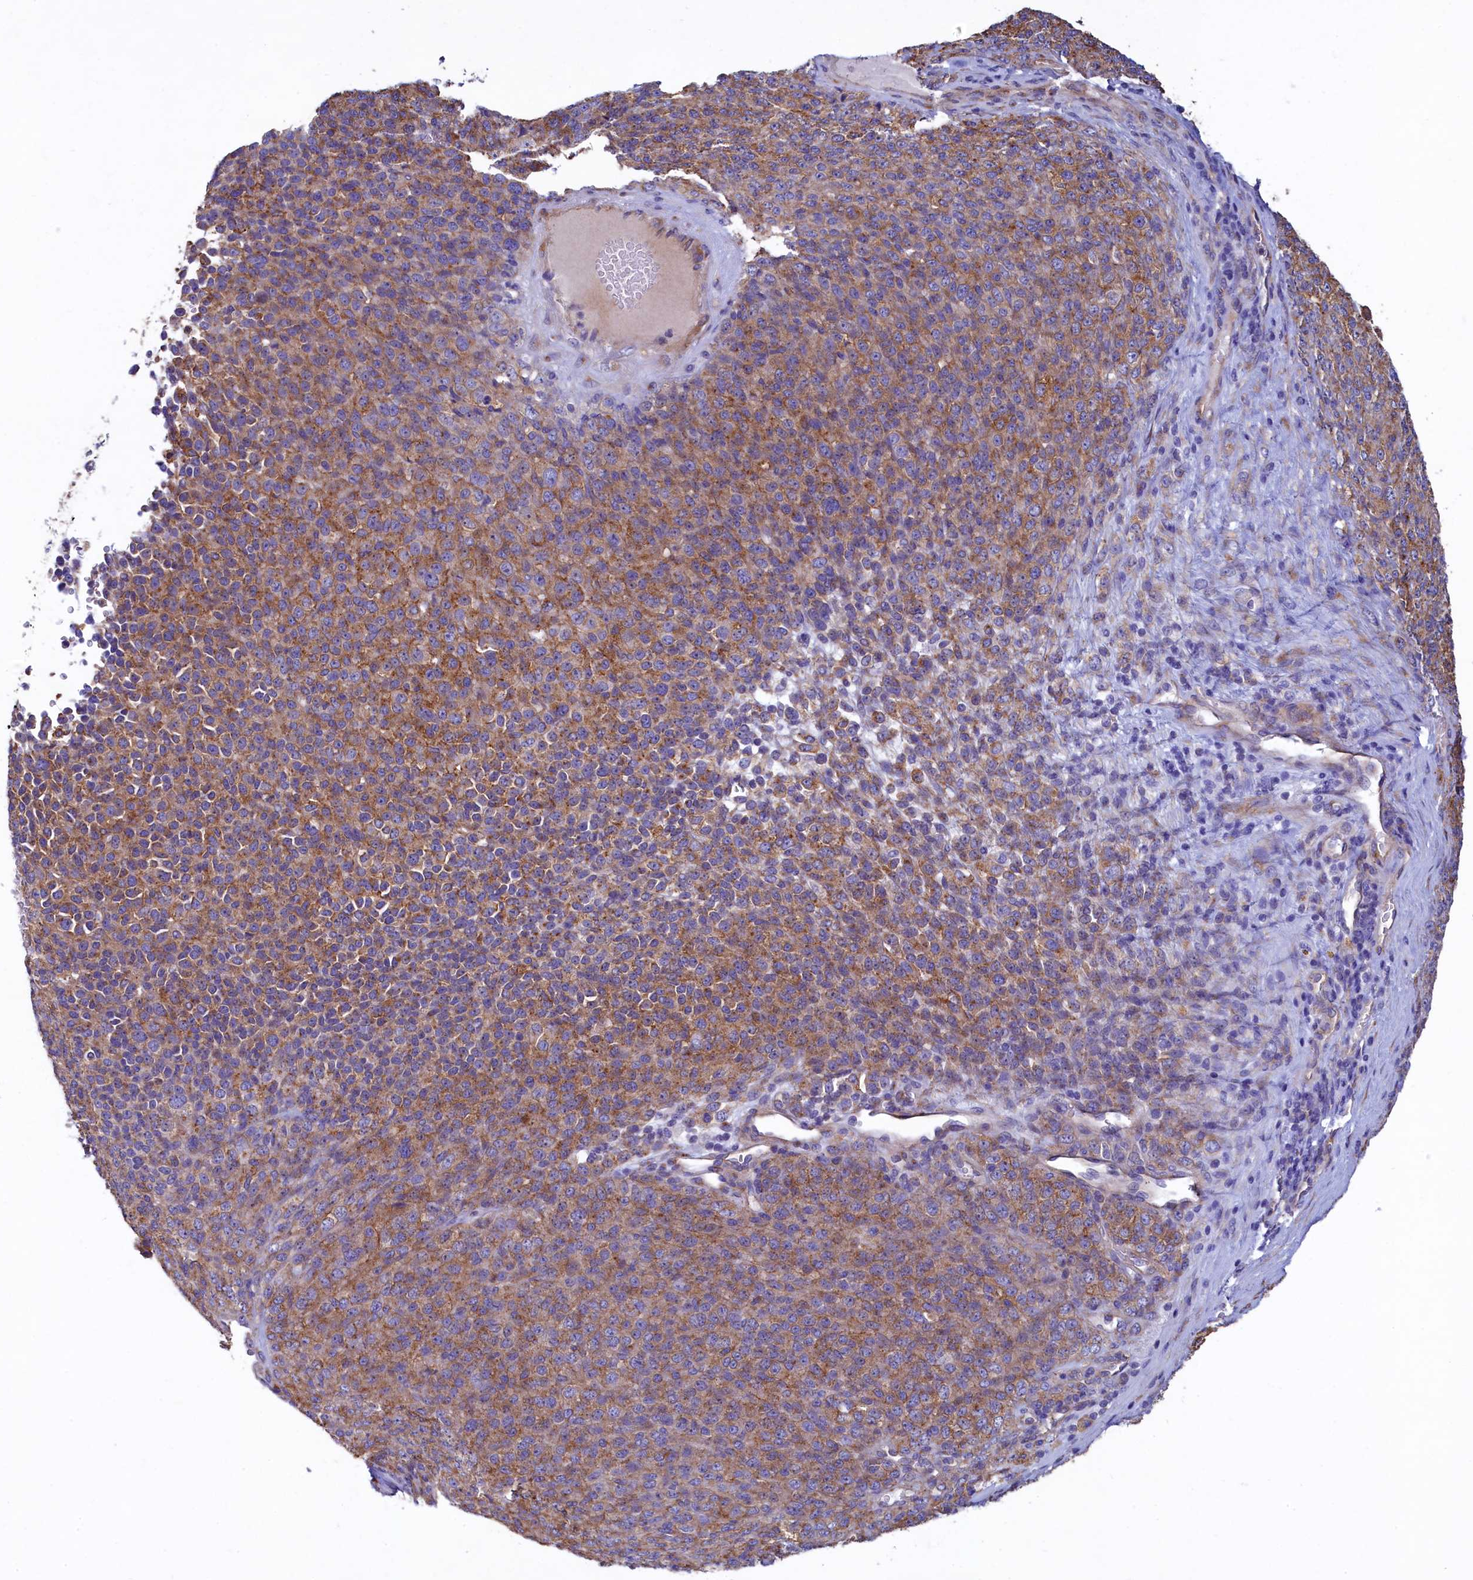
{"staining": {"intensity": "moderate", "quantity": ">75%", "location": "cytoplasmic/membranous"}, "tissue": "melanoma", "cell_type": "Tumor cells", "image_type": "cancer", "snomed": [{"axis": "morphology", "description": "Malignant melanoma, Metastatic site"}, {"axis": "topography", "description": "Brain"}], "caption": "Melanoma was stained to show a protein in brown. There is medium levels of moderate cytoplasmic/membranous staining in approximately >75% of tumor cells. (DAB (3,3'-diaminobenzidine) = brown stain, brightfield microscopy at high magnification).", "gene": "GPR21", "patient": {"sex": "female", "age": 56}}